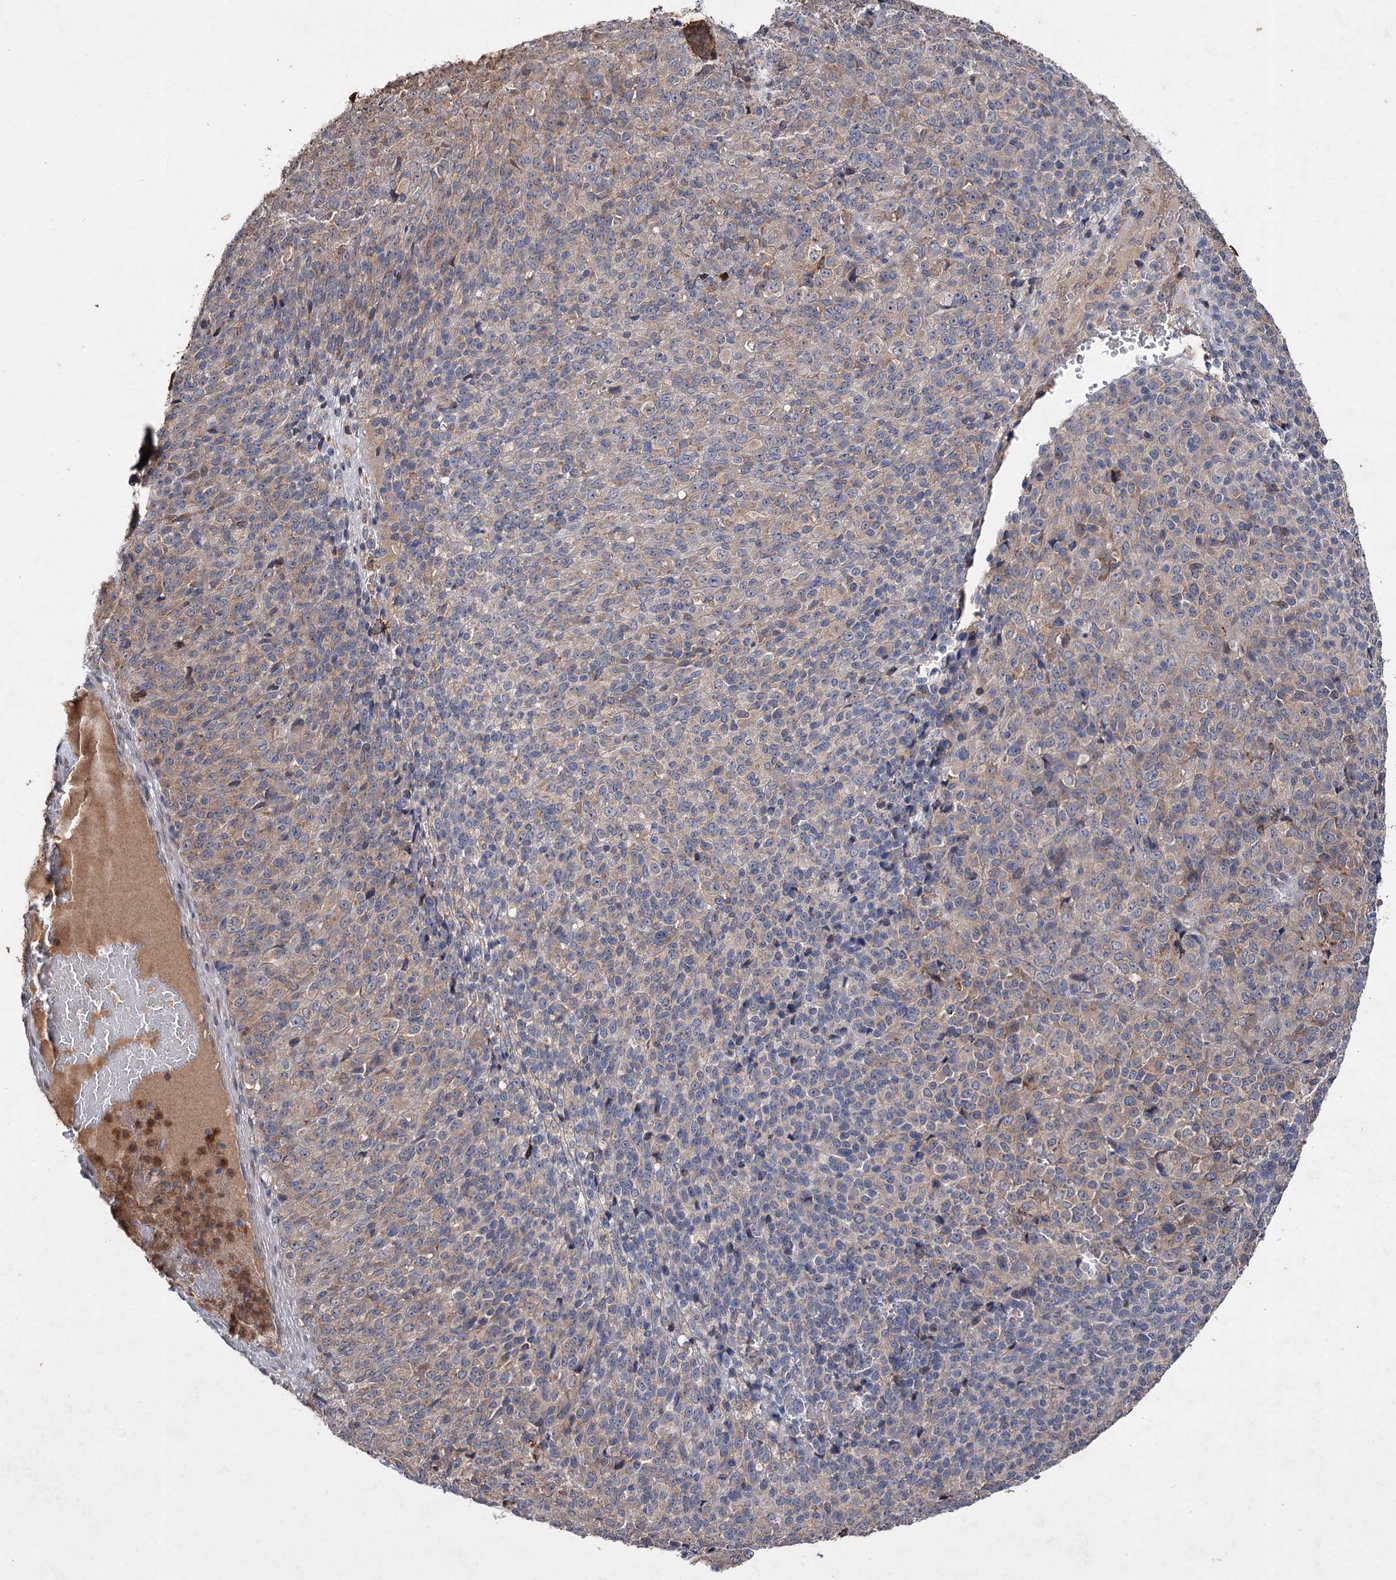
{"staining": {"intensity": "weak", "quantity": "<25%", "location": "cytoplasmic/membranous"}, "tissue": "melanoma", "cell_type": "Tumor cells", "image_type": "cancer", "snomed": [{"axis": "morphology", "description": "Malignant melanoma, Metastatic site"}, {"axis": "topography", "description": "Brain"}], "caption": "Histopathology image shows no protein staining in tumor cells of melanoma tissue. (Stains: DAB immunohistochemistry (IHC) with hematoxylin counter stain, Microscopy: brightfield microscopy at high magnification).", "gene": "PTPN3", "patient": {"sex": "female", "age": 56}}